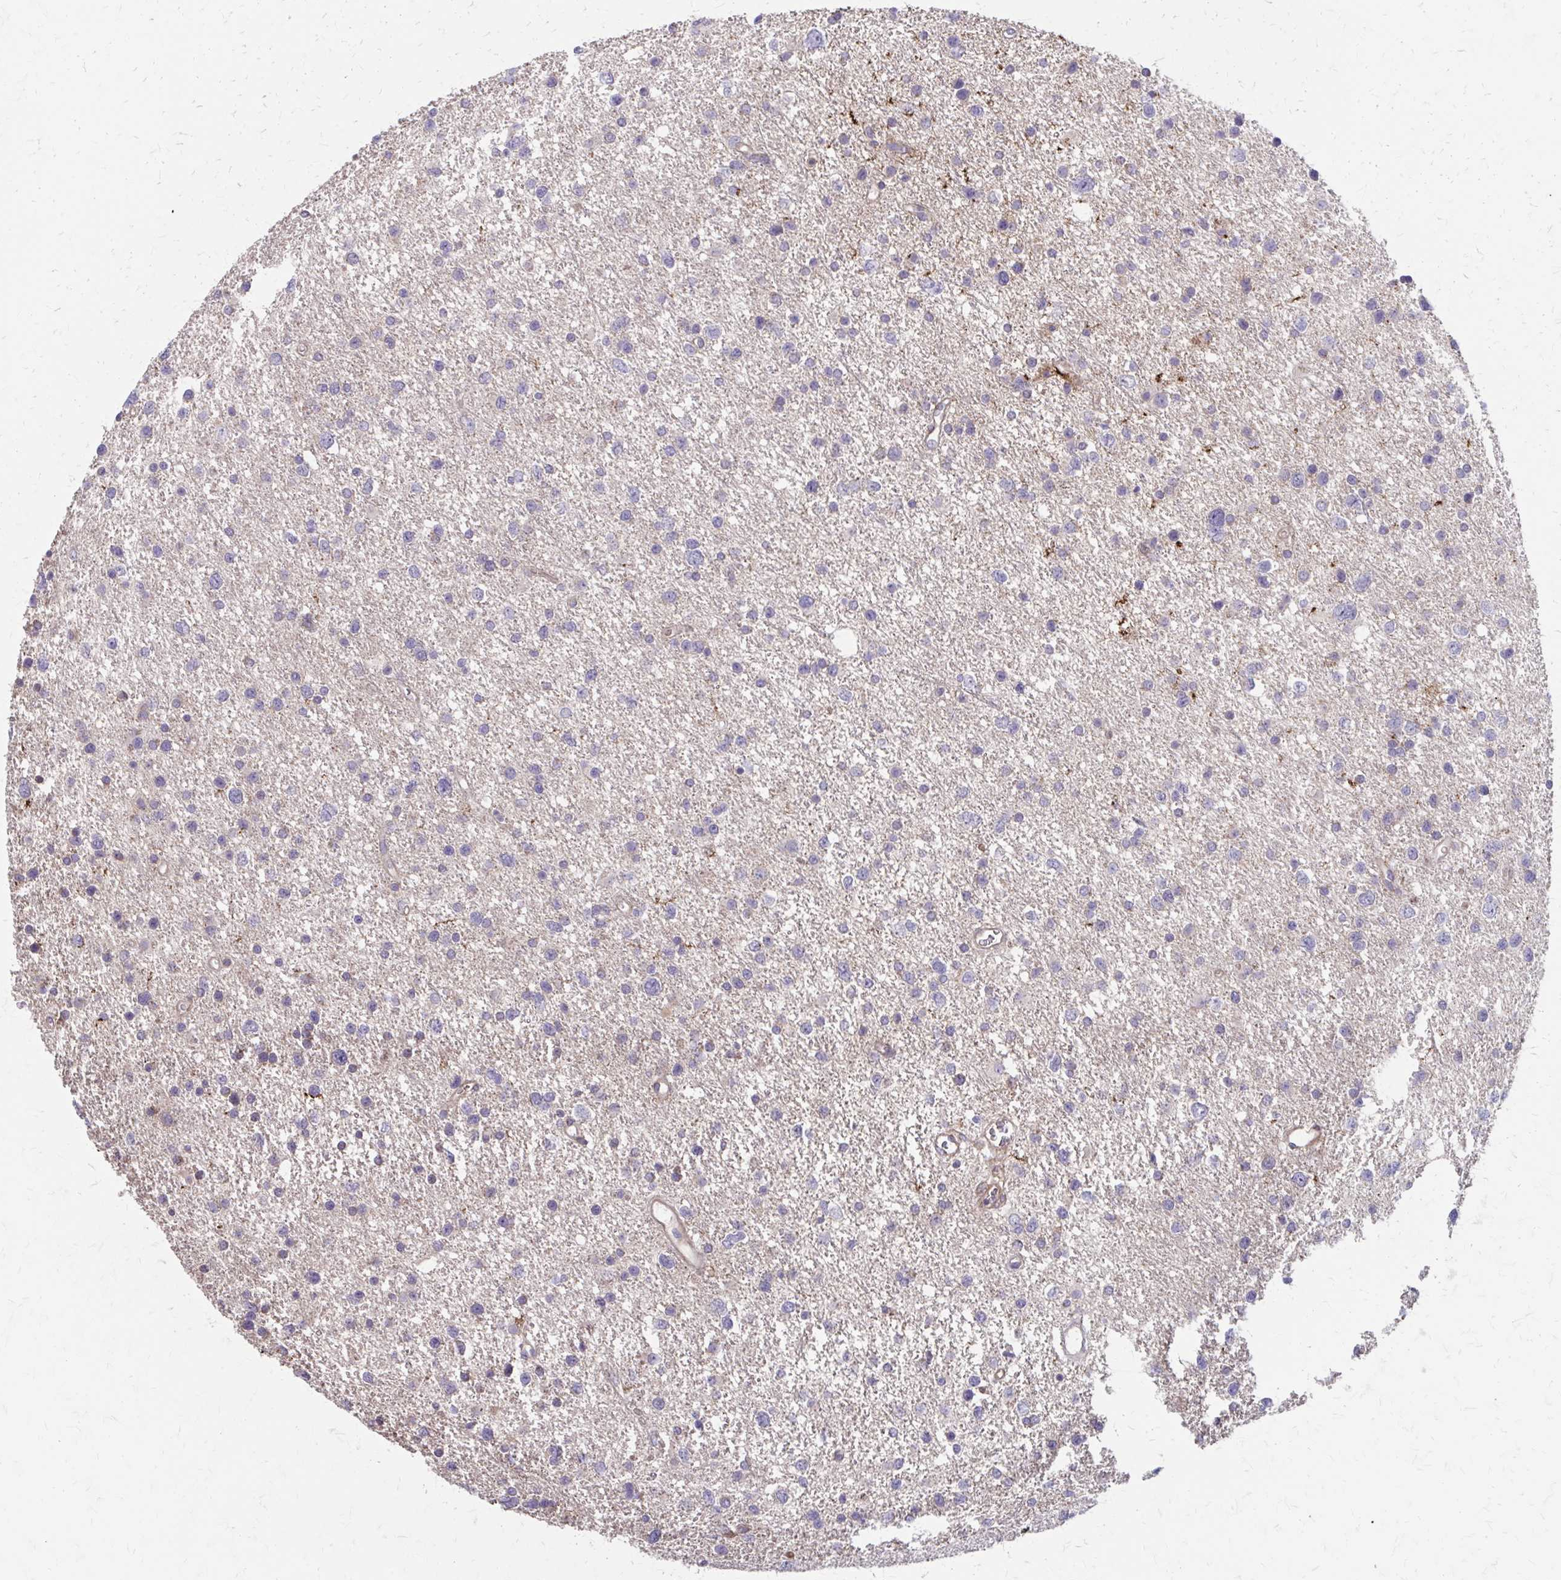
{"staining": {"intensity": "negative", "quantity": "none", "location": "none"}, "tissue": "glioma", "cell_type": "Tumor cells", "image_type": "cancer", "snomed": [{"axis": "morphology", "description": "Glioma, malignant, Low grade"}, {"axis": "topography", "description": "Brain"}], "caption": "DAB immunohistochemical staining of human glioma displays no significant positivity in tumor cells. The staining was performed using DAB to visualize the protein expression in brown, while the nuclei were stained in blue with hematoxylin (Magnification: 20x).", "gene": "MMP14", "patient": {"sex": "female", "age": 55}}